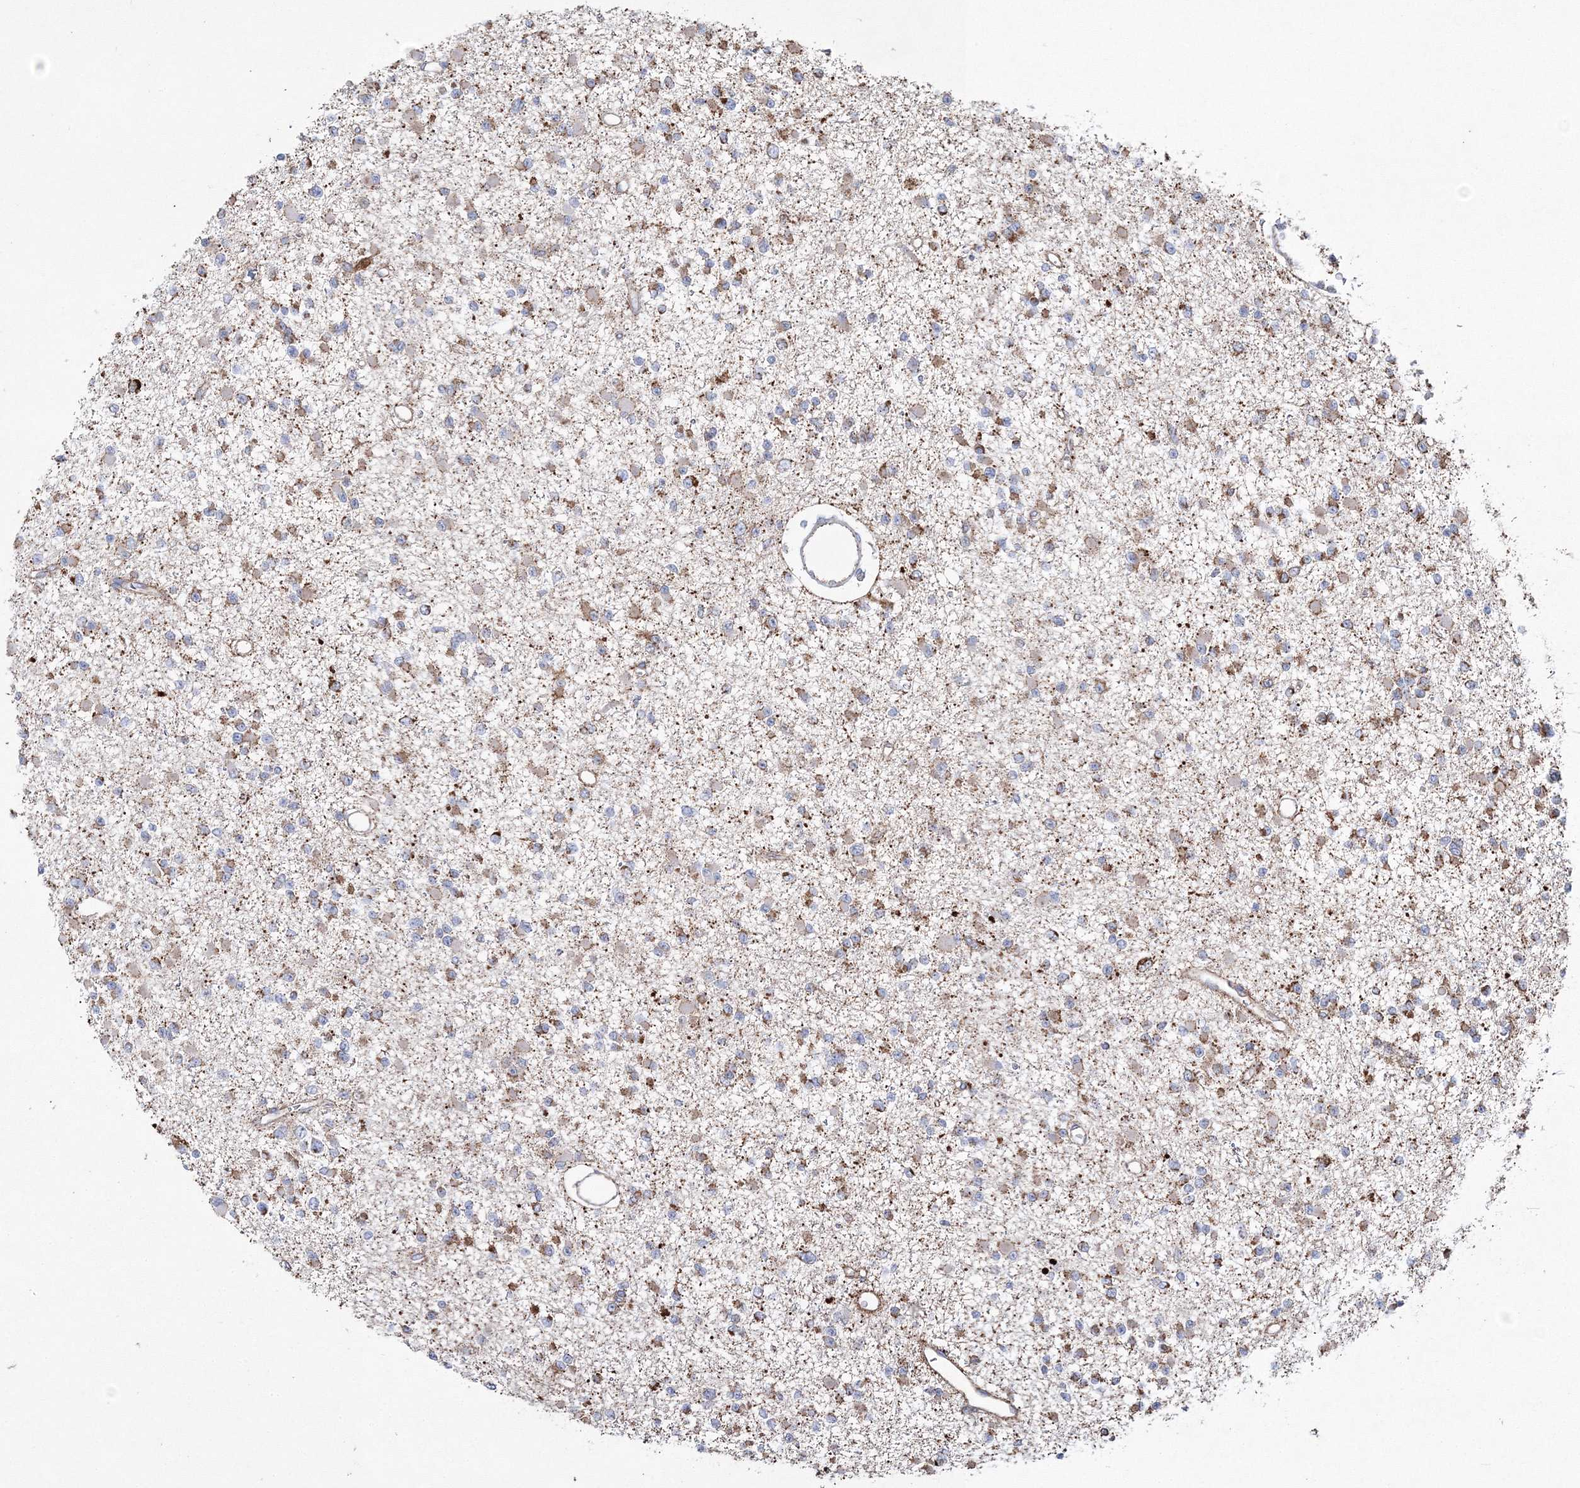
{"staining": {"intensity": "moderate", "quantity": "25%-75%", "location": "cytoplasmic/membranous"}, "tissue": "glioma", "cell_type": "Tumor cells", "image_type": "cancer", "snomed": [{"axis": "morphology", "description": "Glioma, malignant, Low grade"}, {"axis": "topography", "description": "Brain"}], "caption": "Protein staining of malignant low-grade glioma tissue reveals moderate cytoplasmic/membranous expression in approximately 25%-75% of tumor cells. (DAB IHC, brown staining for protein, blue staining for nuclei).", "gene": "HIBCH", "patient": {"sex": "female", "age": 22}}